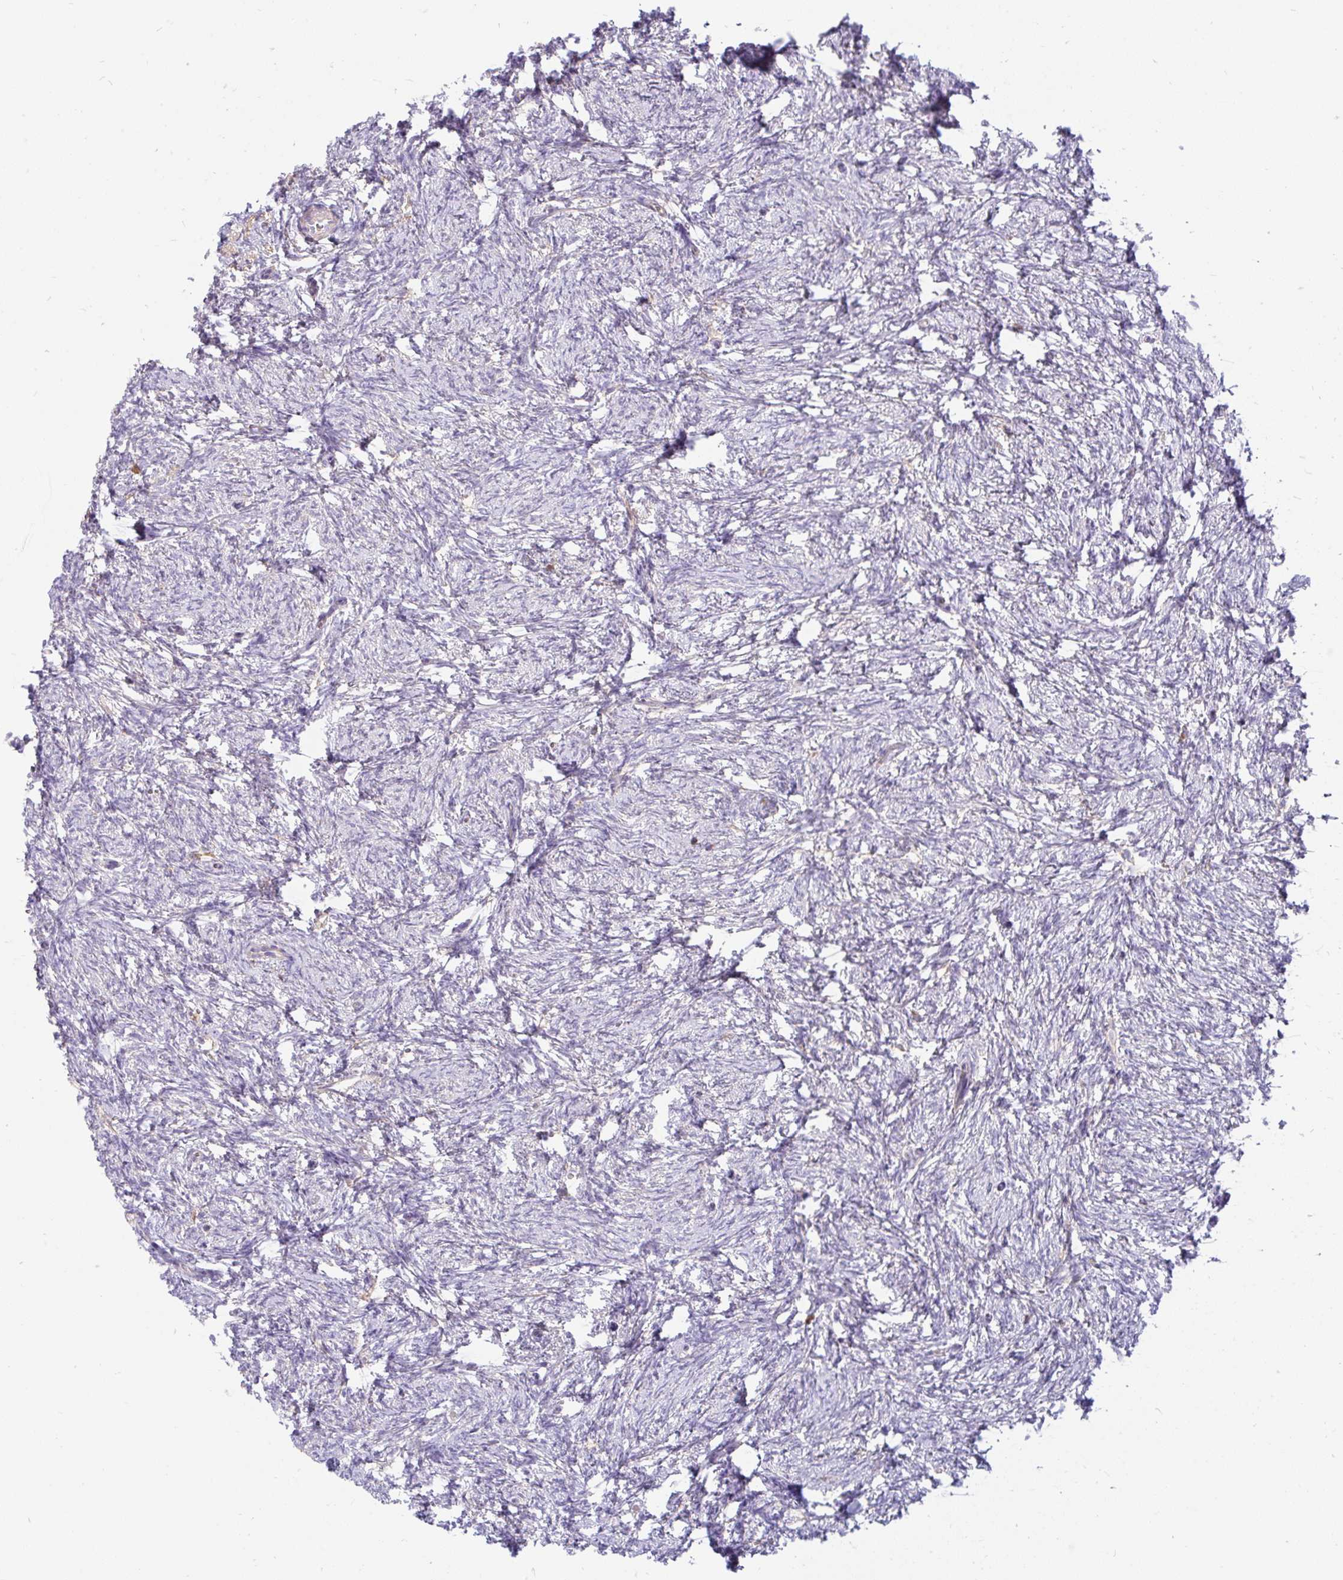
{"staining": {"intensity": "negative", "quantity": "none", "location": "none"}, "tissue": "ovary", "cell_type": "Ovarian stroma cells", "image_type": "normal", "snomed": [{"axis": "morphology", "description": "Normal tissue, NOS"}, {"axis": "topography", "description": "Ovary"}], "caption": "The photomicrograph displays no significant staining in ovarian stroma cells of ovary.", "gene": "LRRC26", "patient": {"sex": "female", "age": 41}}